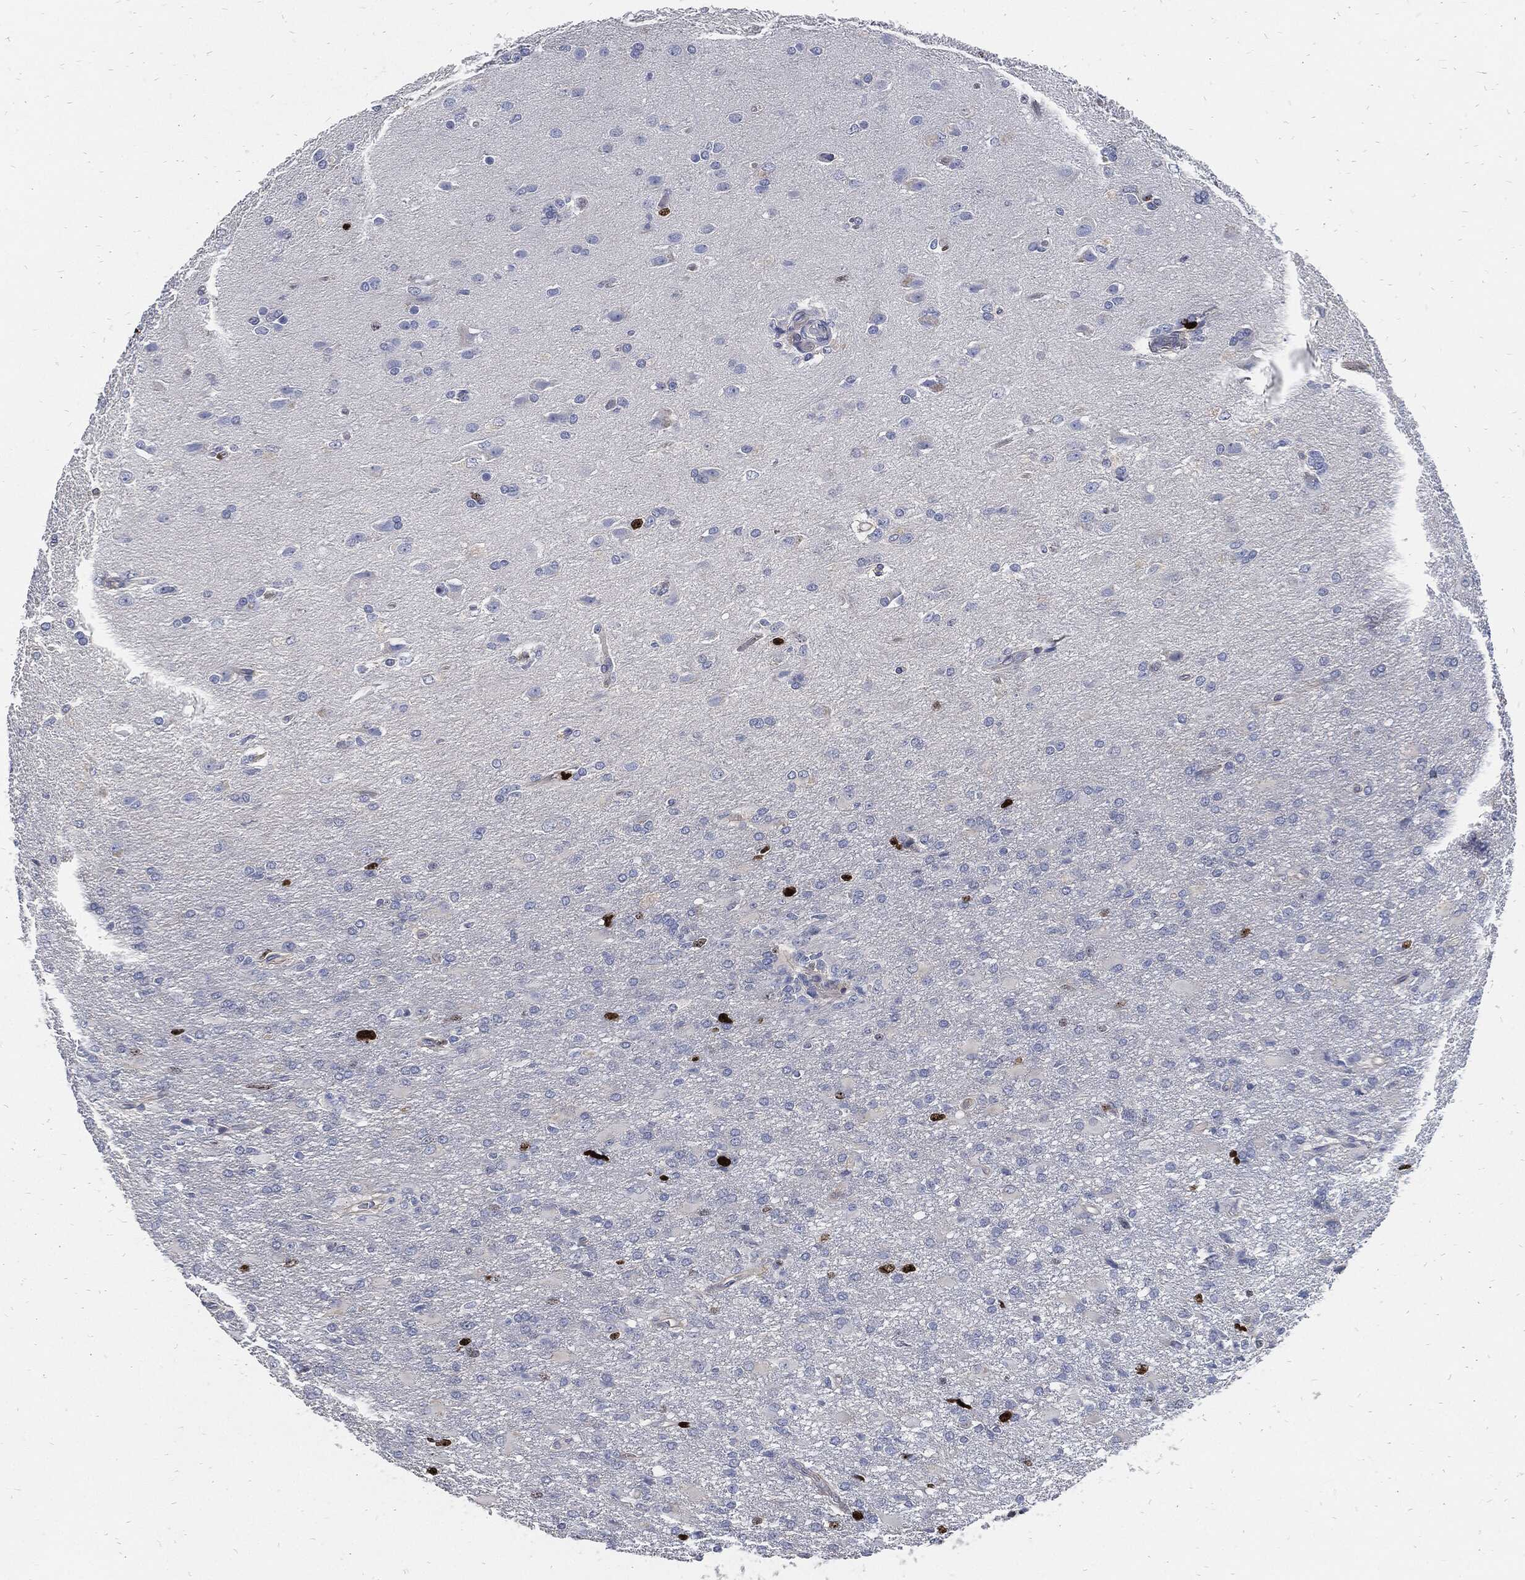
{"staining": {"intensity": "strong", "quantity": "<25%", "location": "nuclear"}, "tissue": "glioma", "cell_type": "Tumor cells", "image_type": "cancer", "snomed": [{"axis": "morphology", "description": "Glioma, malignant, High grade"}, {"axis": "topography", "description": "Brain"}], "caption": "Glioma stained with a protein marker shows strong staining in tumor cells.", "gene": "MKI67", "patient": {"sex": "male", "age": 68}}